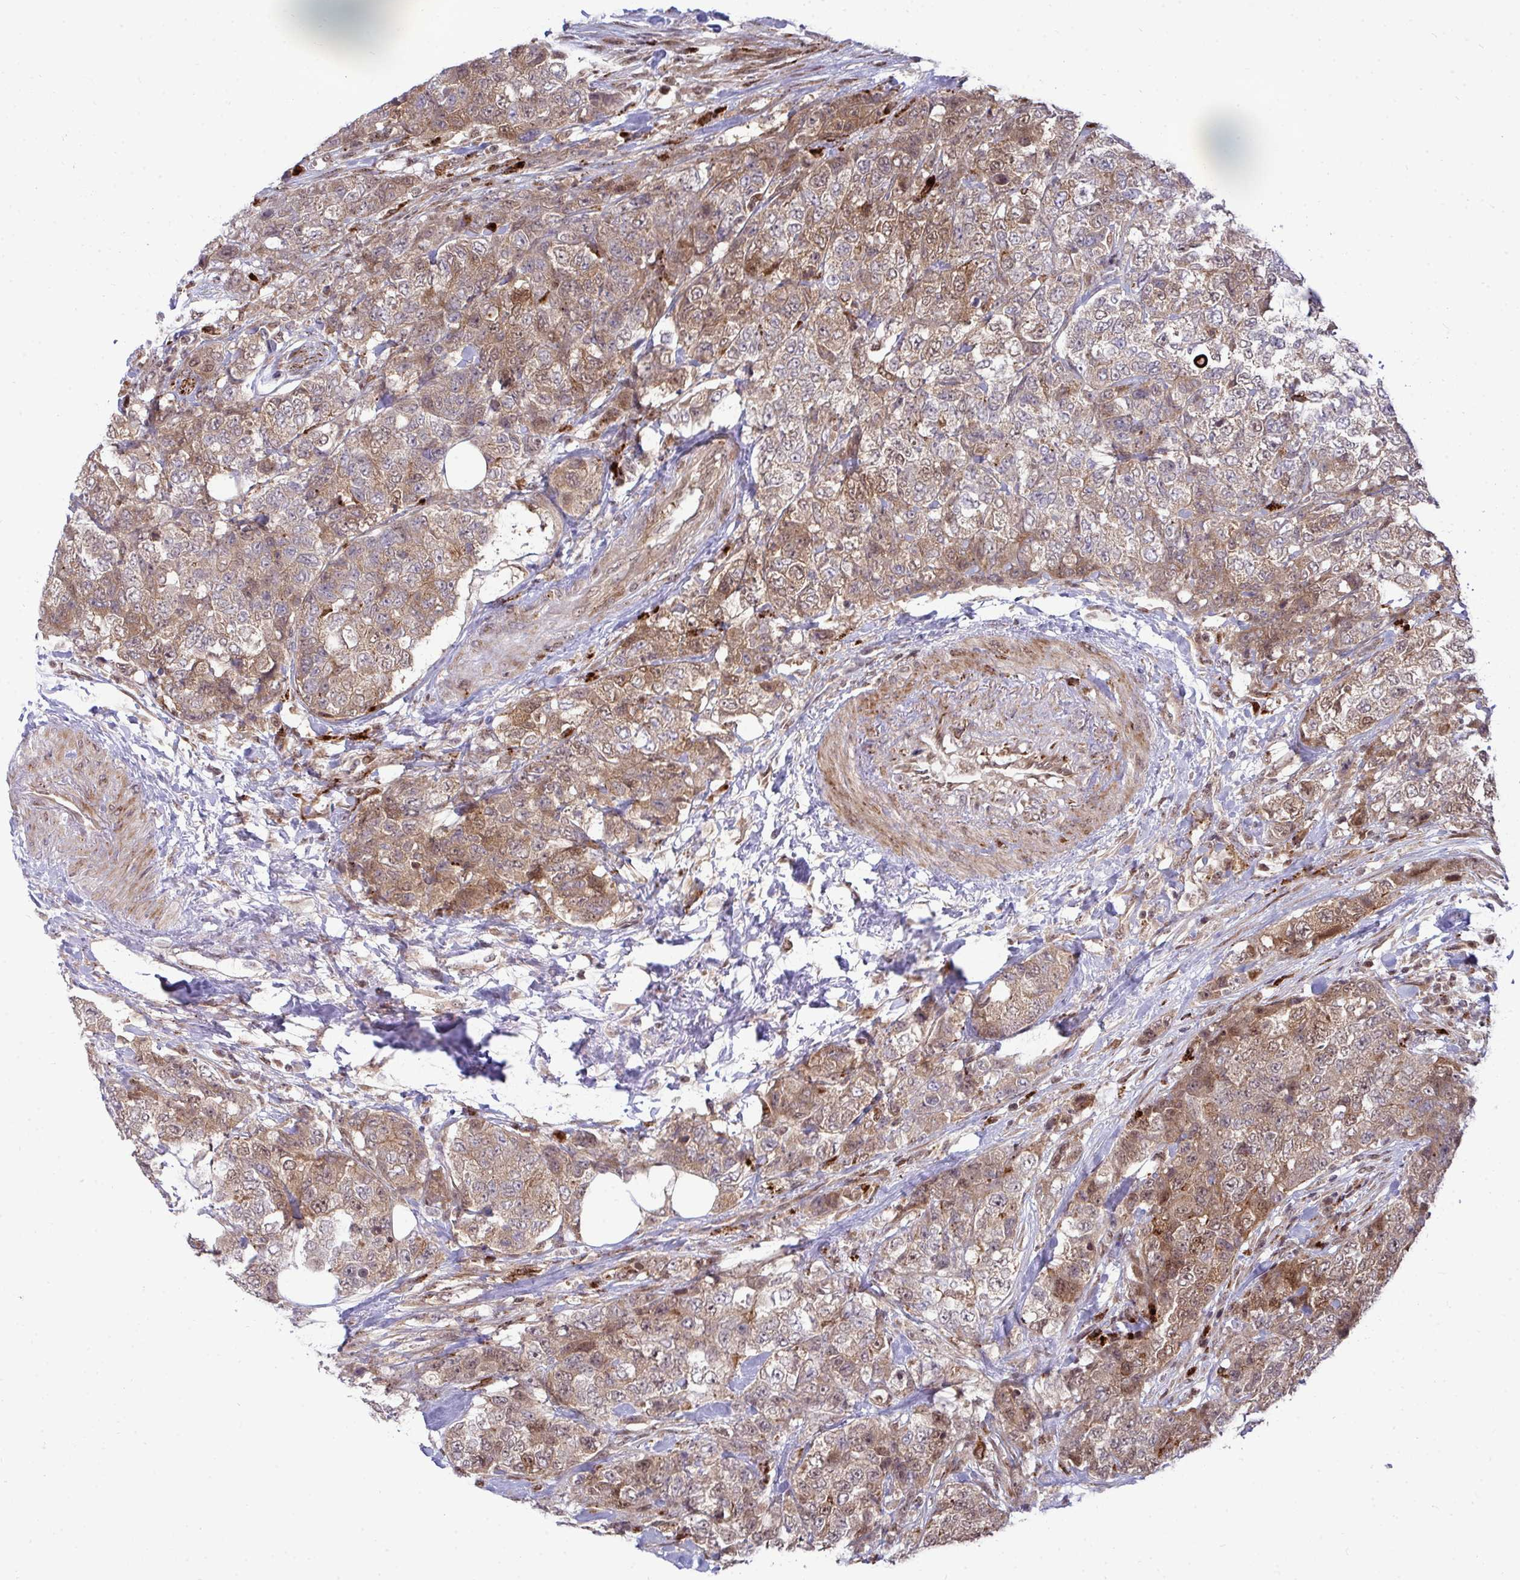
{"staining": {"intensity": "moderate", "quantity": ">75%", "location": "cytoplasmic/membranous,nuclear"}, "tissue": "urothelial cancer", "cell_type": "Tumor cells", "image_type": "cancer", "snomed": [{"axis": "morphology", "description": "Urothelial carcinoma, High grade"}, {"axis": "topography", "description": "Urinary bladder"}], "caption": "This photomicrograph shows immunohistochemistry (IHC) staining of human high-grade urothelial carcinoma, with medium moderate cytoplasmic/membranous and nuclear staining in approximately >75% of tumor cells.", "gene": "TRIM44", "patient": {"sex": "female", "age": 78}}